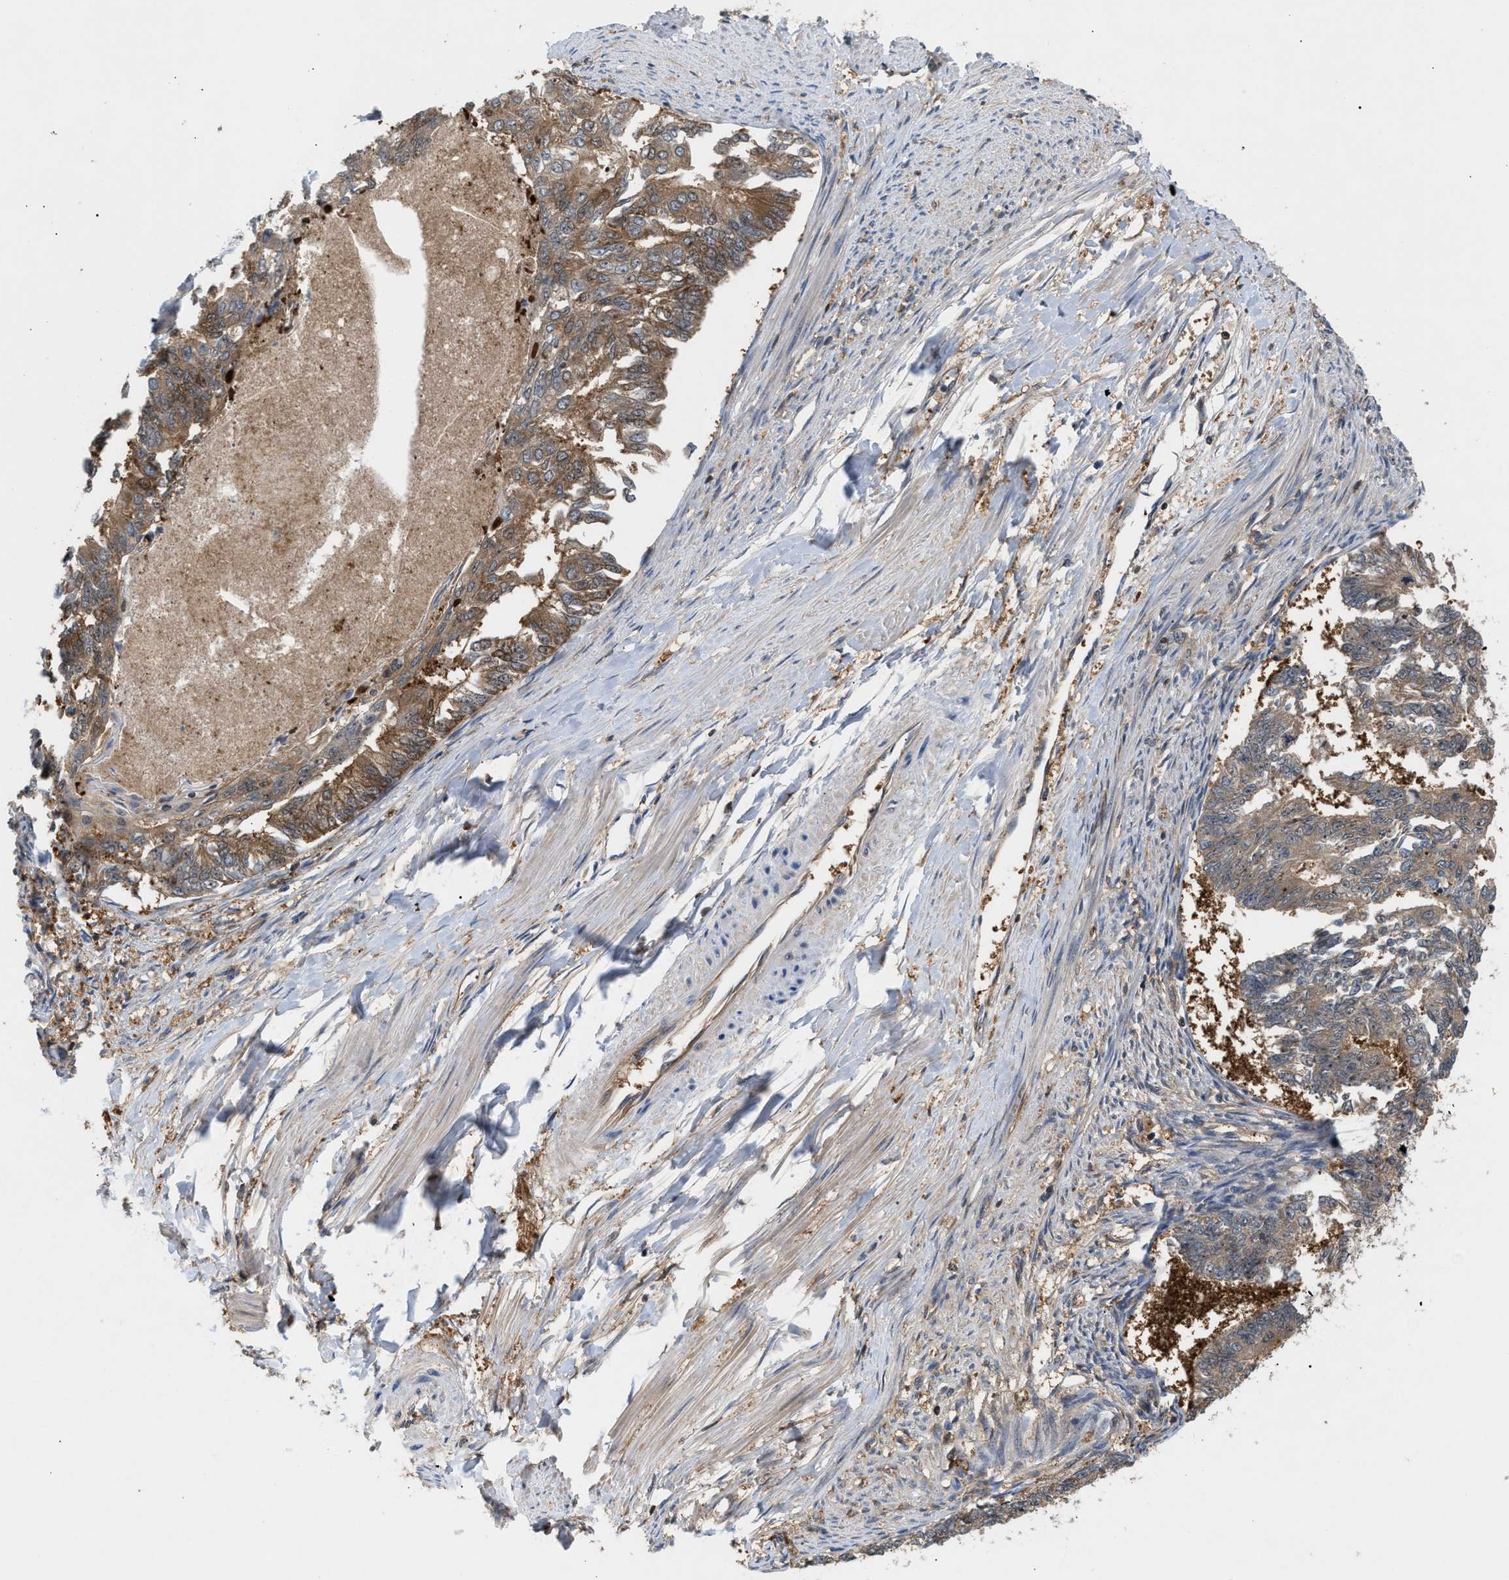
{"staining": {"intensity": "moderate", "quantity": ">75%", "location": "cytoplasmic/membranous"}, "tissue": "endometrial cancer", "cell_type": "Tumor cells", "image_type": "cancer", "snomed": [{"axis": "morphology", "description": "Adenocarcinoma, NOS"}, {"axis": "topography", "description": "Endometrium"}], "caption": "The immunohistochemical stain shows moderate cytoplasmic/membranous staining in tumor cells of endometrial cancer tissue. (Brightfield microscopy of DAB IHC at high magnification).", "gene": "GLOD4", "patient": {"sex": "female", "age": 32}}